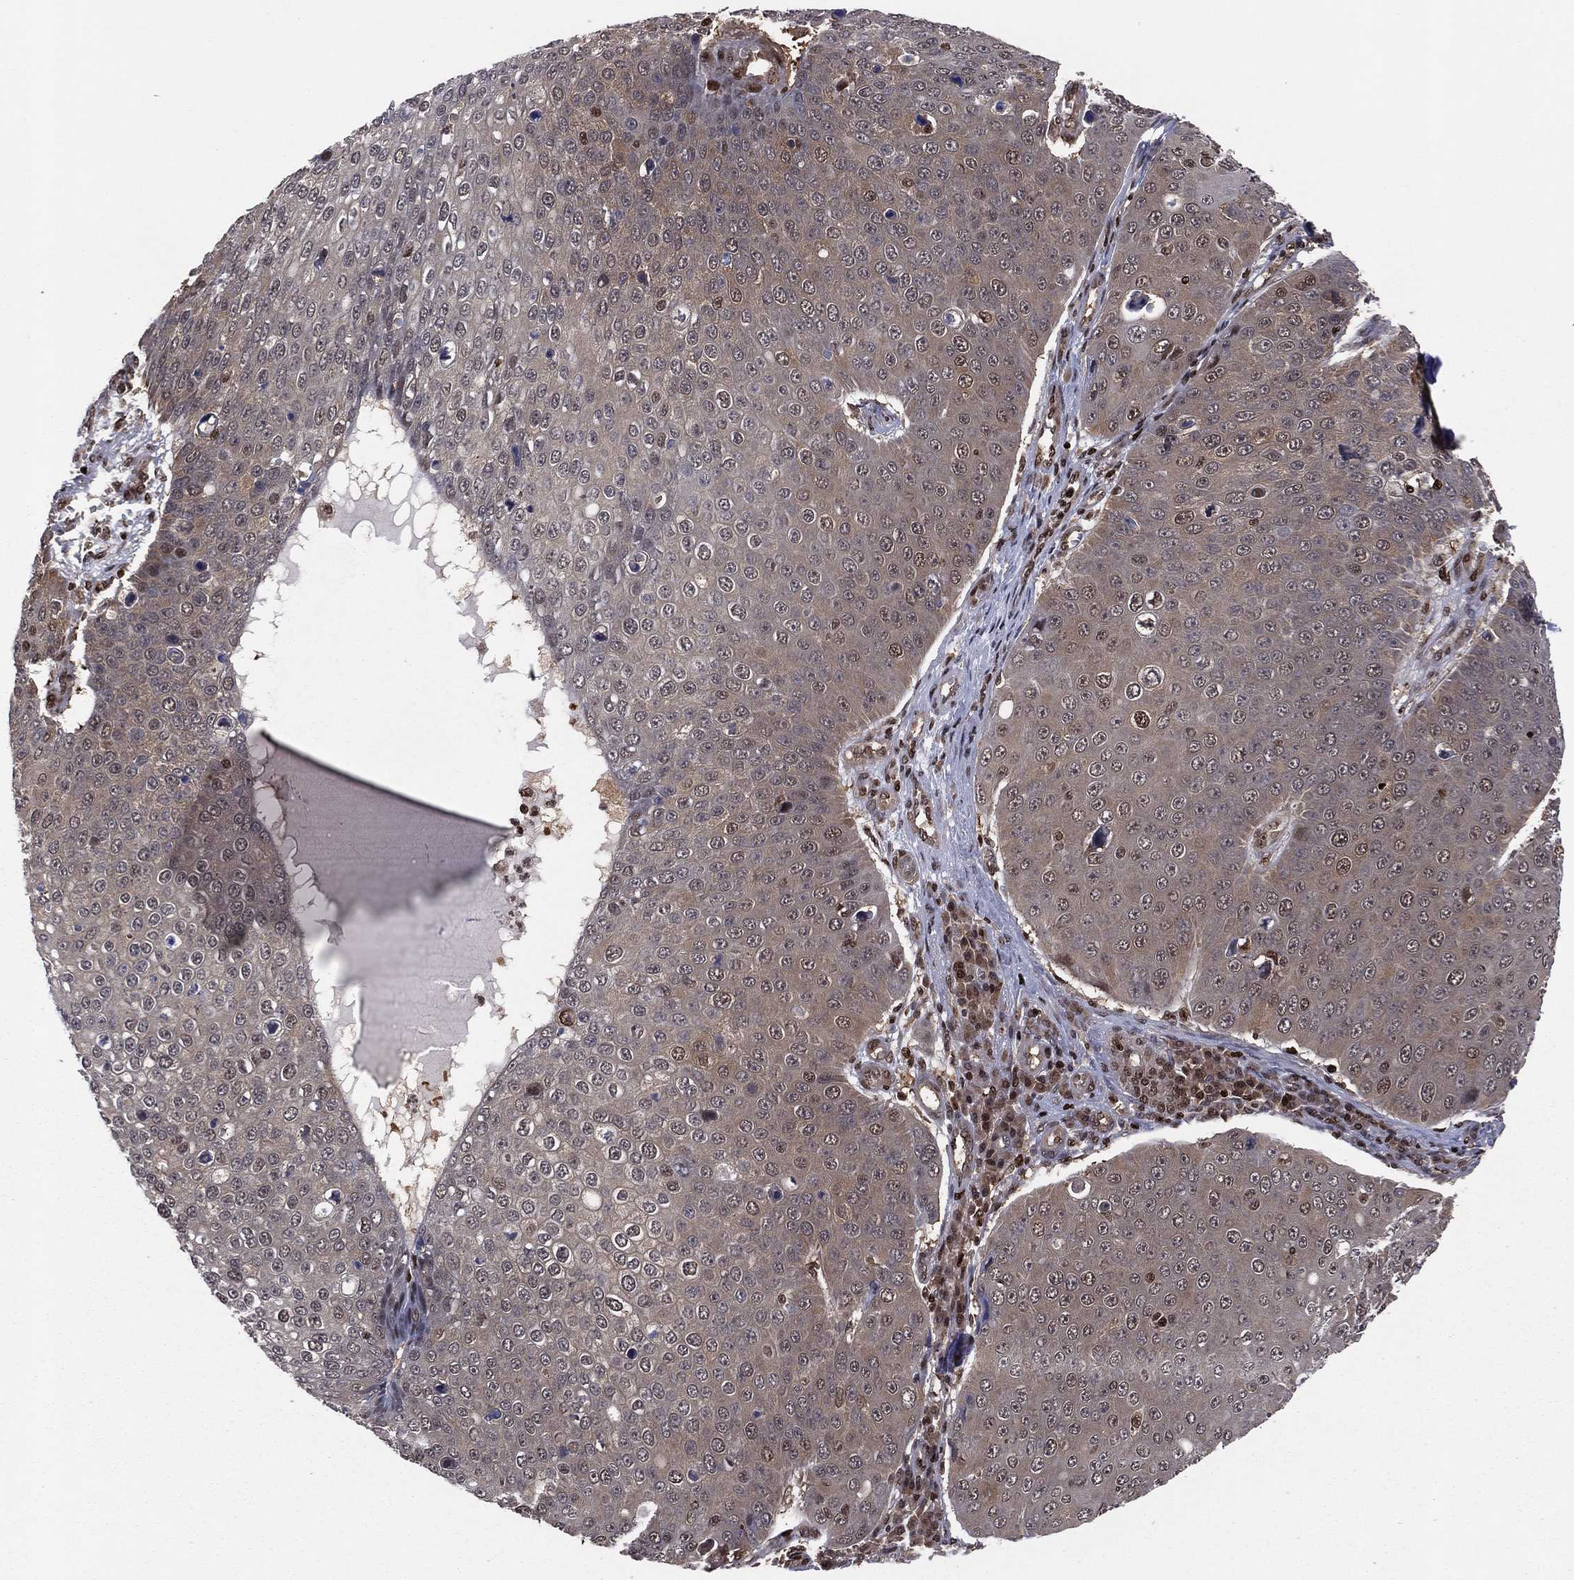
{"staining": {"intensity": "moderate", "quantity": "<25%", "location": "cytoplasmic/membranous,nuclear"}, "tissue": "skin cancer", "cell_type": "Tumor cells", "image_type": "cancer", "snomed": [{"axis": "morphology", "description": "Squamous cell carcinoma, NOS"}, {"axis": "topography", "description": "Skin"}], "caption": "Moderate cytoplasmic/membranous and nuclear protein positivity is present in approximately <25% of tumor cells in skin squamous cell carcinoma.", "gene": "PSMA1", "patient": {"sex": "male", "age": 71}}